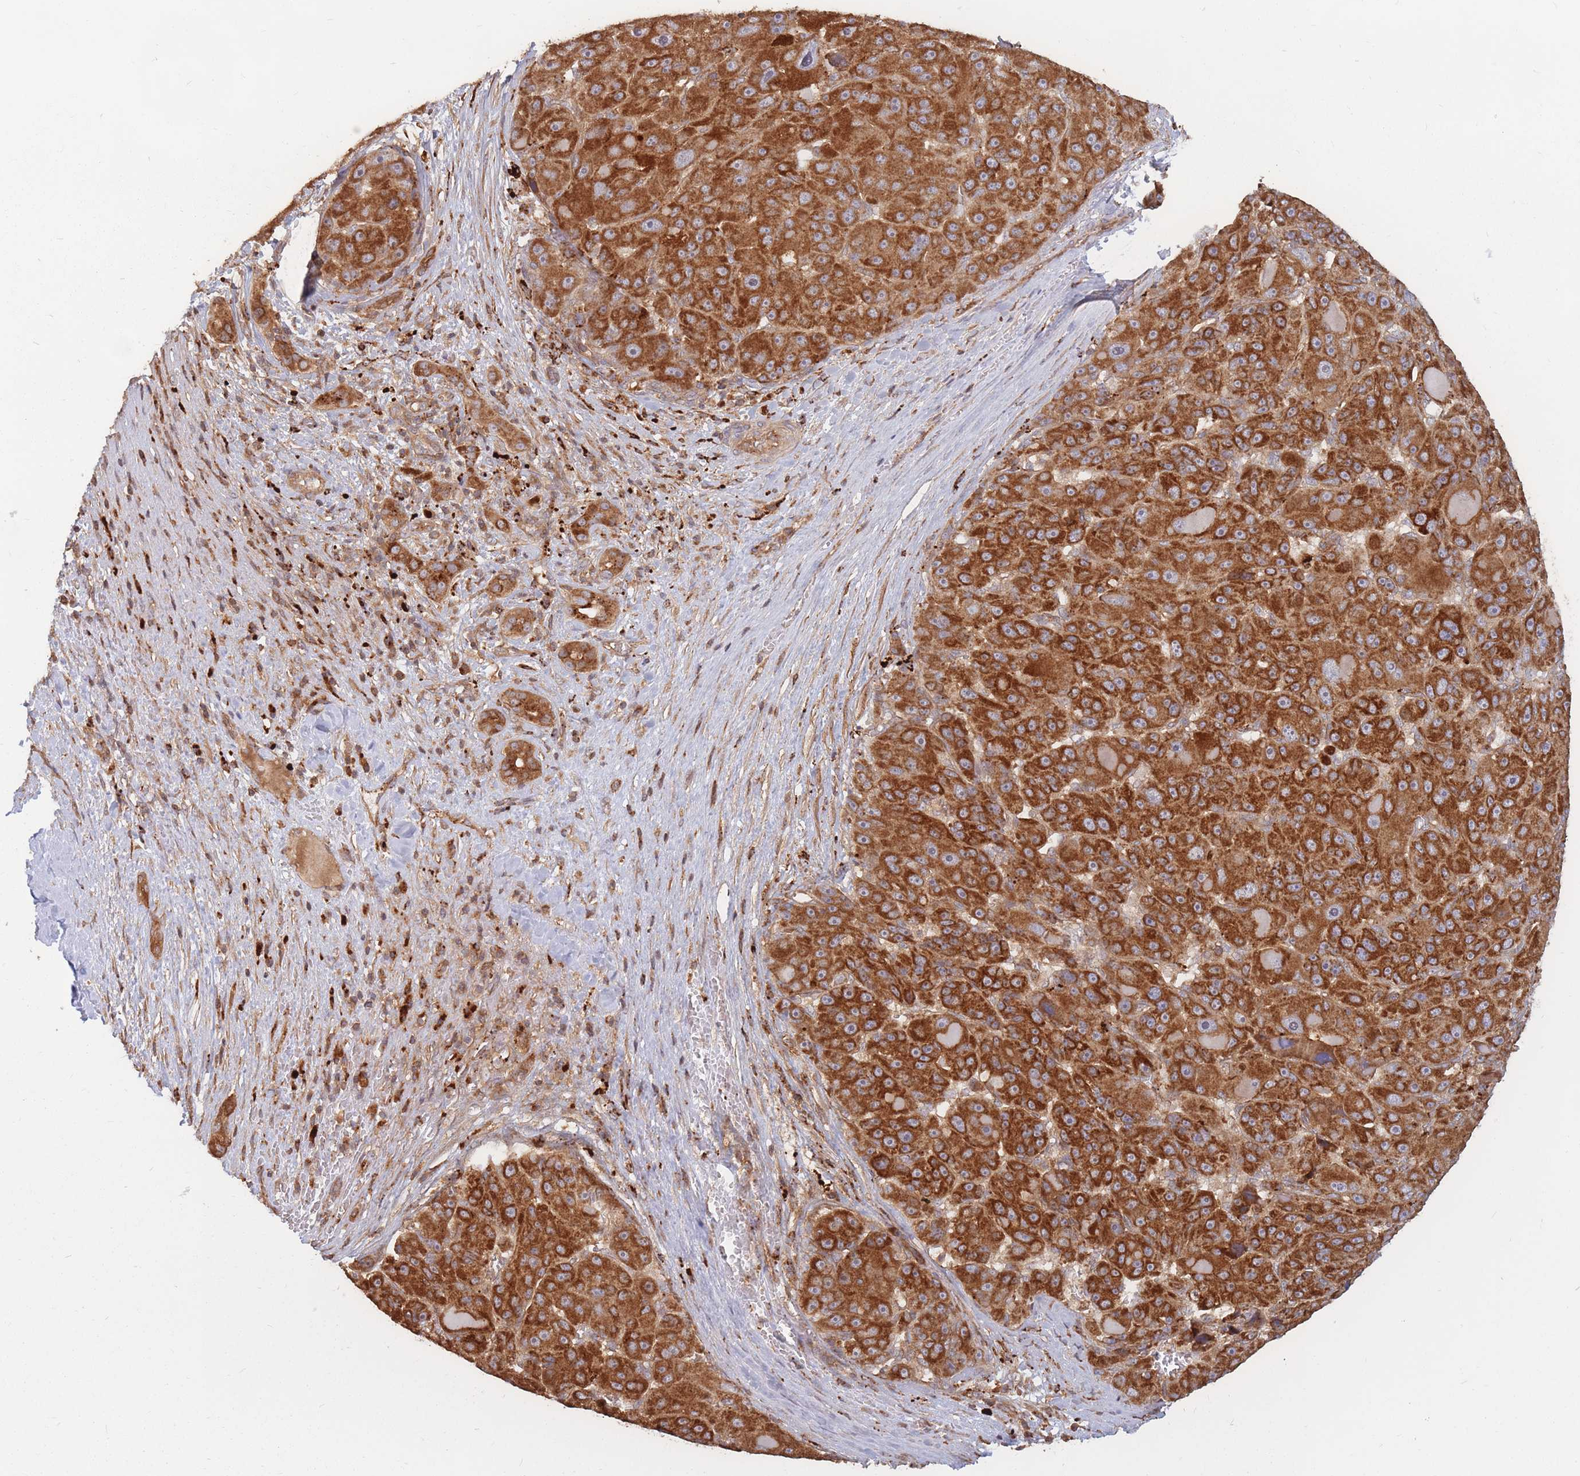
{"staining": {"intensity": "strong", "quantity": ">75%", "location": "cytoplasmic/membranous"}, "tissue": "liver cancer", "cell_type": "Tumor cells", "image_type": "cancer", "snomed": [{"axis": "morphology", "description": "Carcinoma, Hepatocellular, NOS"}, {"axis": "topography", "description": "Liver"}], "caption": "Immunohistochemical staining of human hepatocellular carcinoma (liver) reveals high levels of strong cytoplasmic/membranous staining in approximately >75% of tumor cells.", "gene": "RASSF2", "patient": {"sex": "male", "age": 76}}